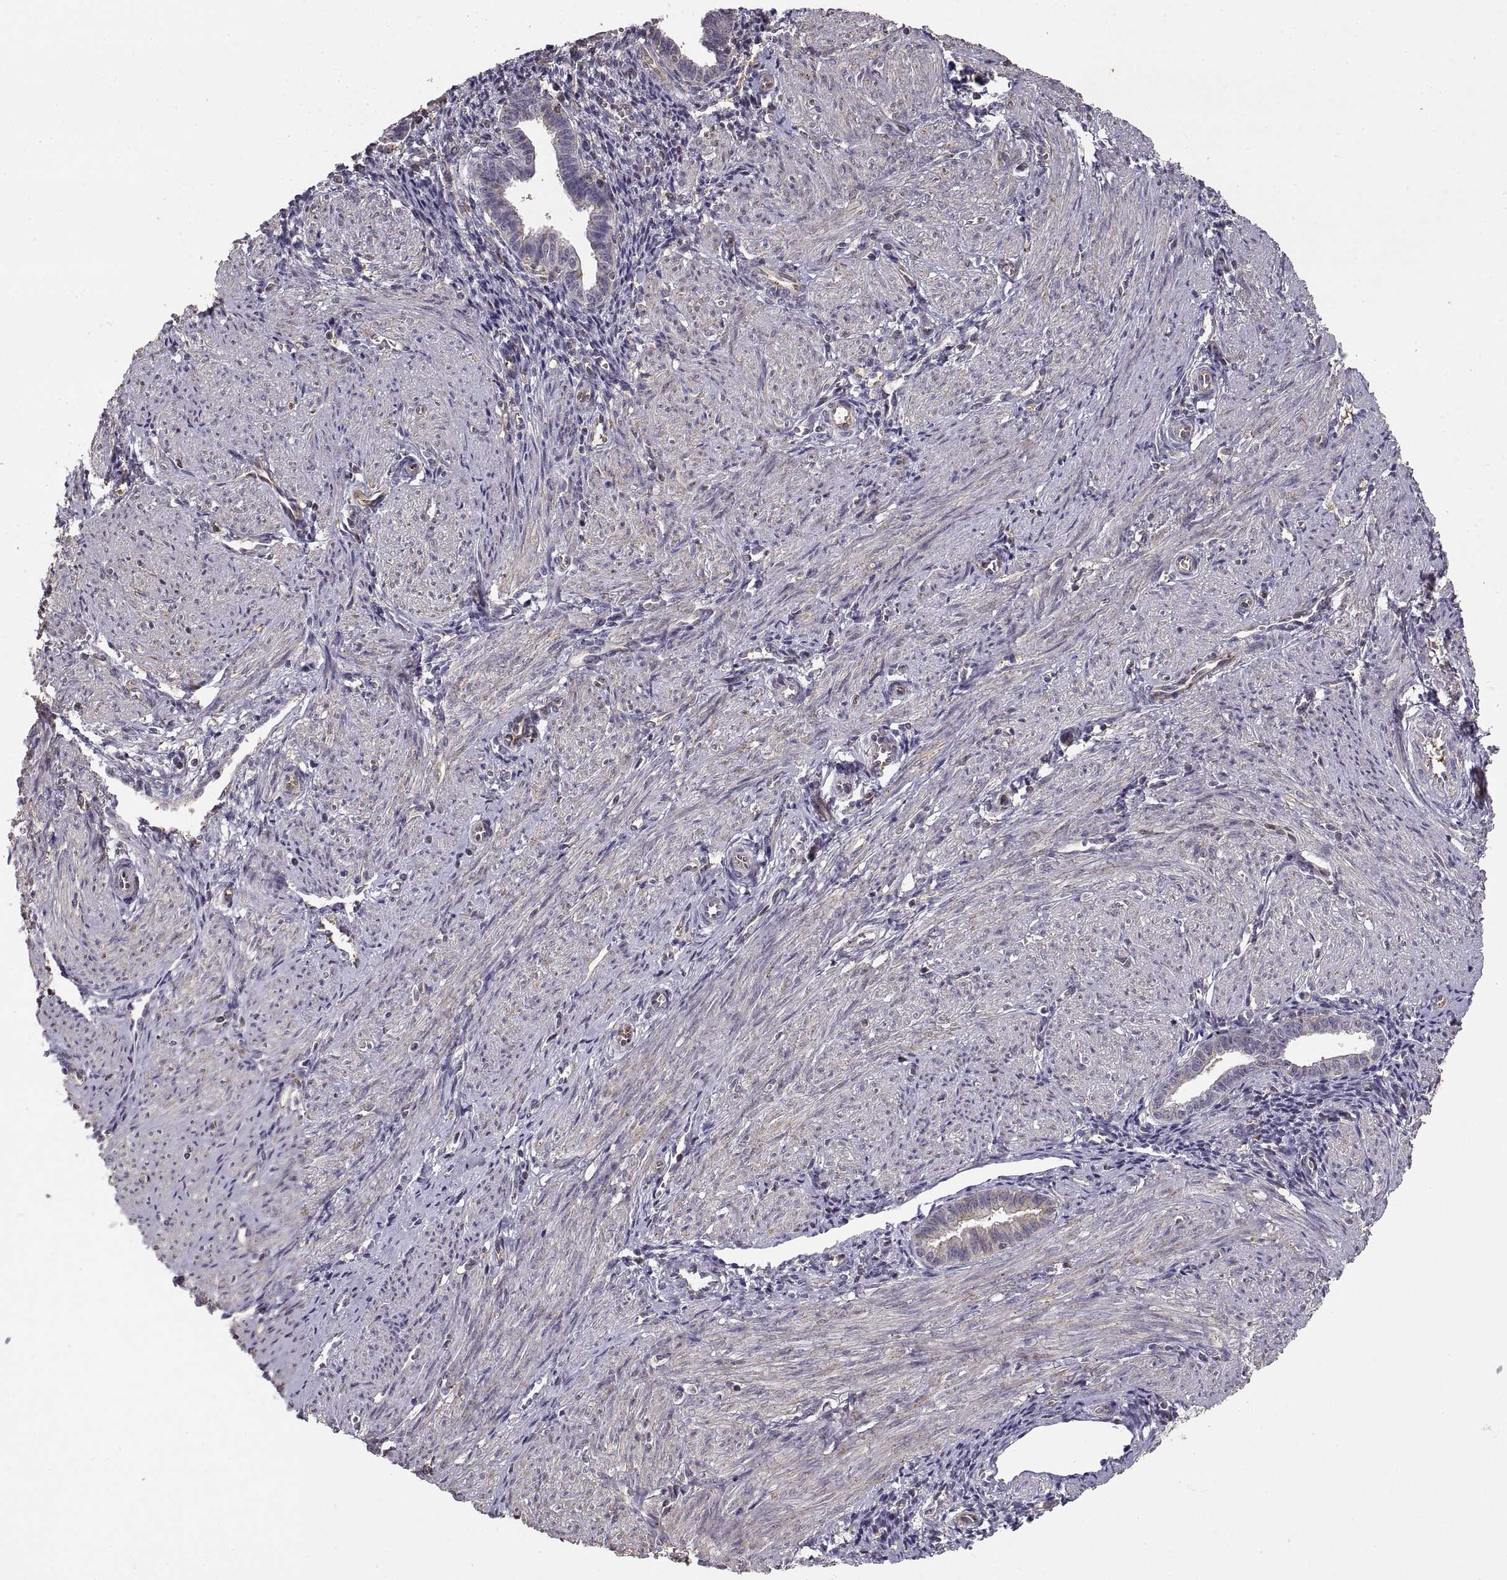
{"staining": {"intensity": "negative", "quantity": "none", "location": "none"}, "tissue": "endometrium", "cell_type": "Cells in endometrial stroma", "image_type": "normal", "snomed": [{"axis": "morphology", "description": "Normal tissue, NOS"}, {"axis": "topography", "description": "Endometrium"}], "caption": "The image displays no staining of cells in endometrial stroma in unremarkable endometrium.", "gene": "NMNAT2", "patient": {"sex": "female", "age": 37}}